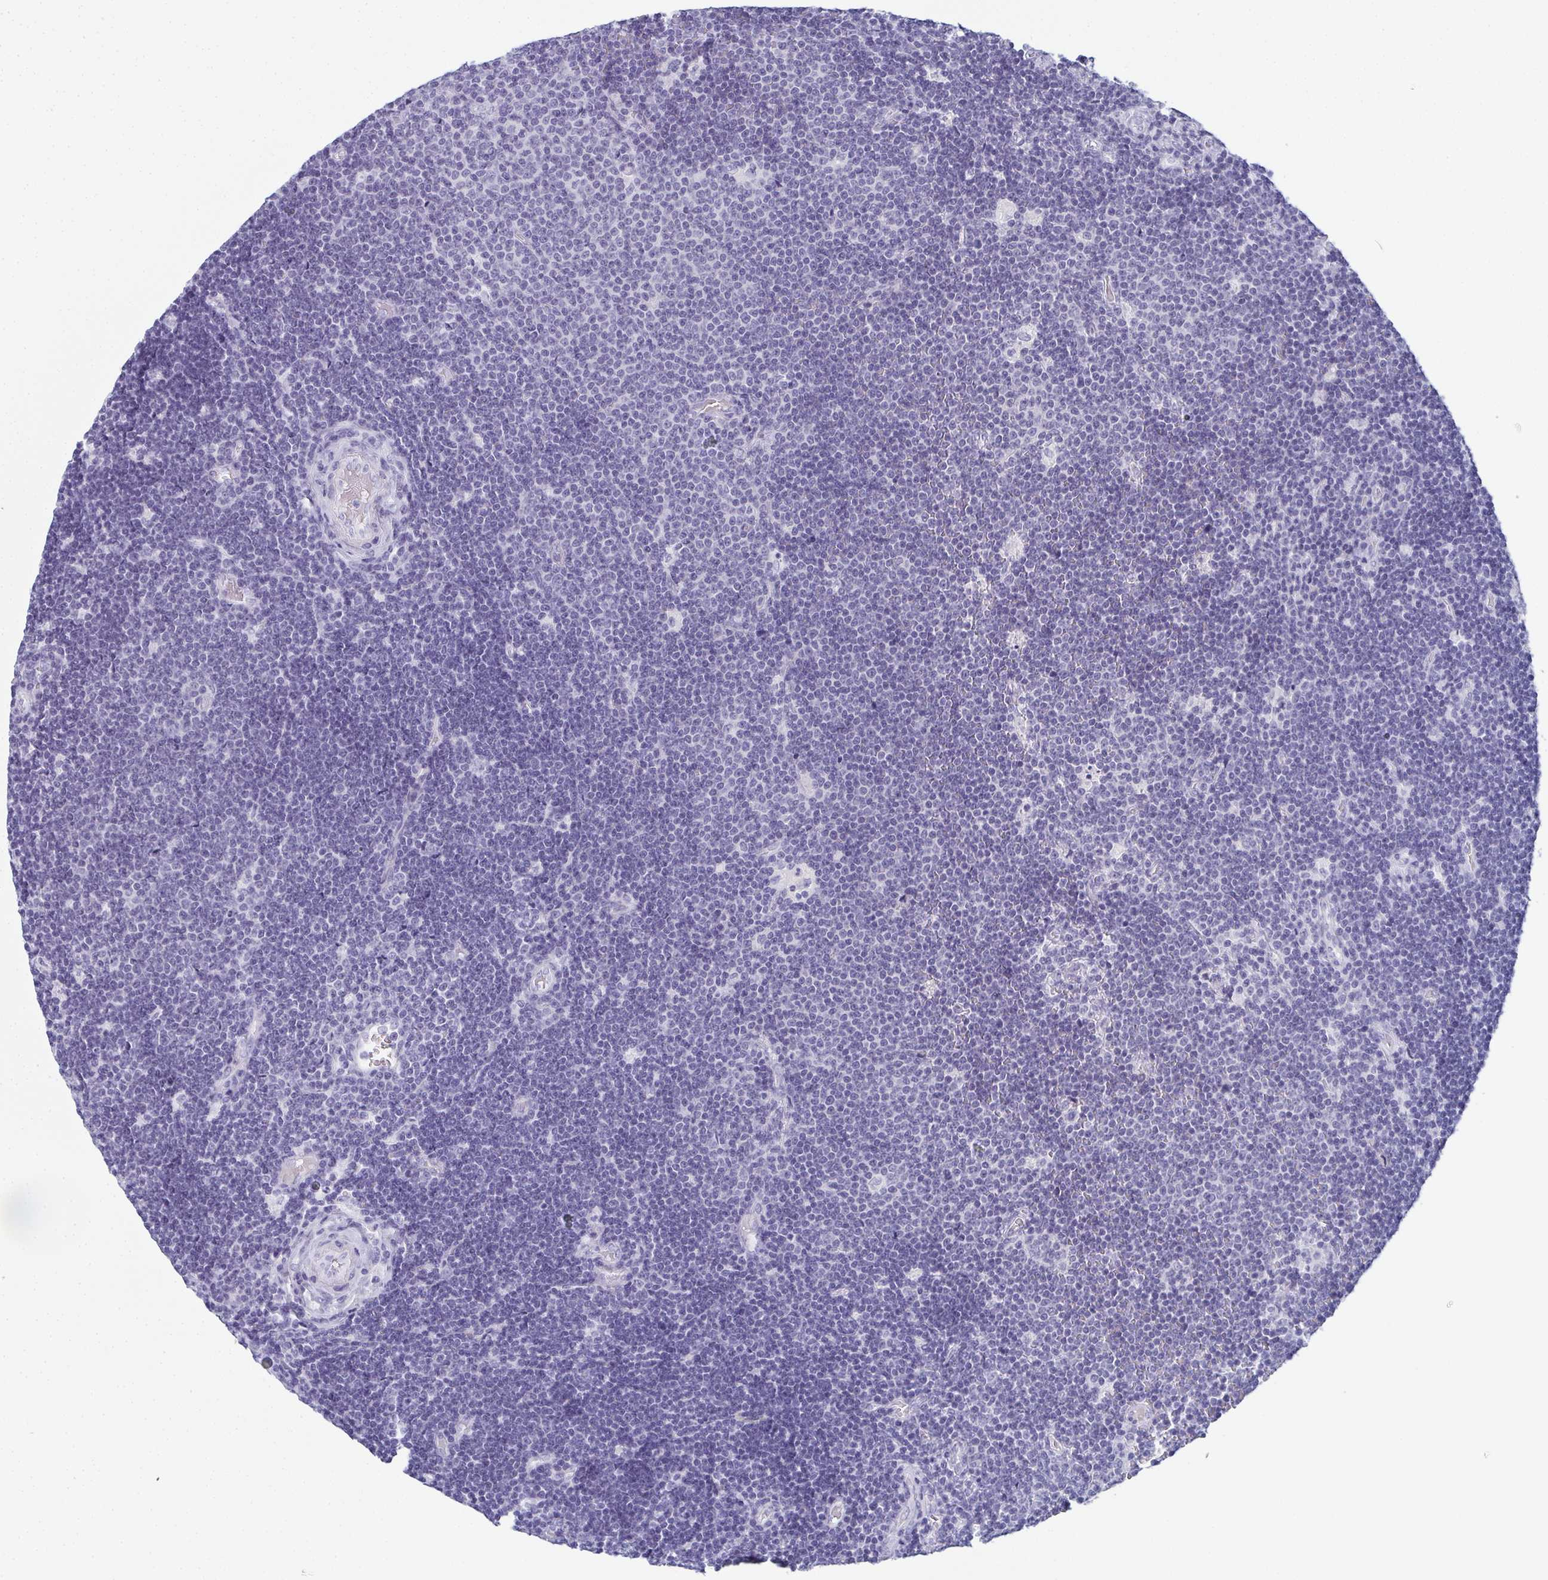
{"staining": {"intensity": "negative", "quantity": "none", "location": "none"}, "tissue": "lymphoma", "cell_type": "Tumor cells", "image_type": "cancer", "snomed": [{"axis": "morphology", "description": "Malignant lymphoma, non-Hodgkin's type, Low grade"}, {"axis": "topography", "description": "Brain"}], "caption": "Lymphoma was stained to show a protein in brown. There is no significant positivity in tumor cells.", "gene": "SLC36A2", "patient": {"sex": "female", "age": 66}}